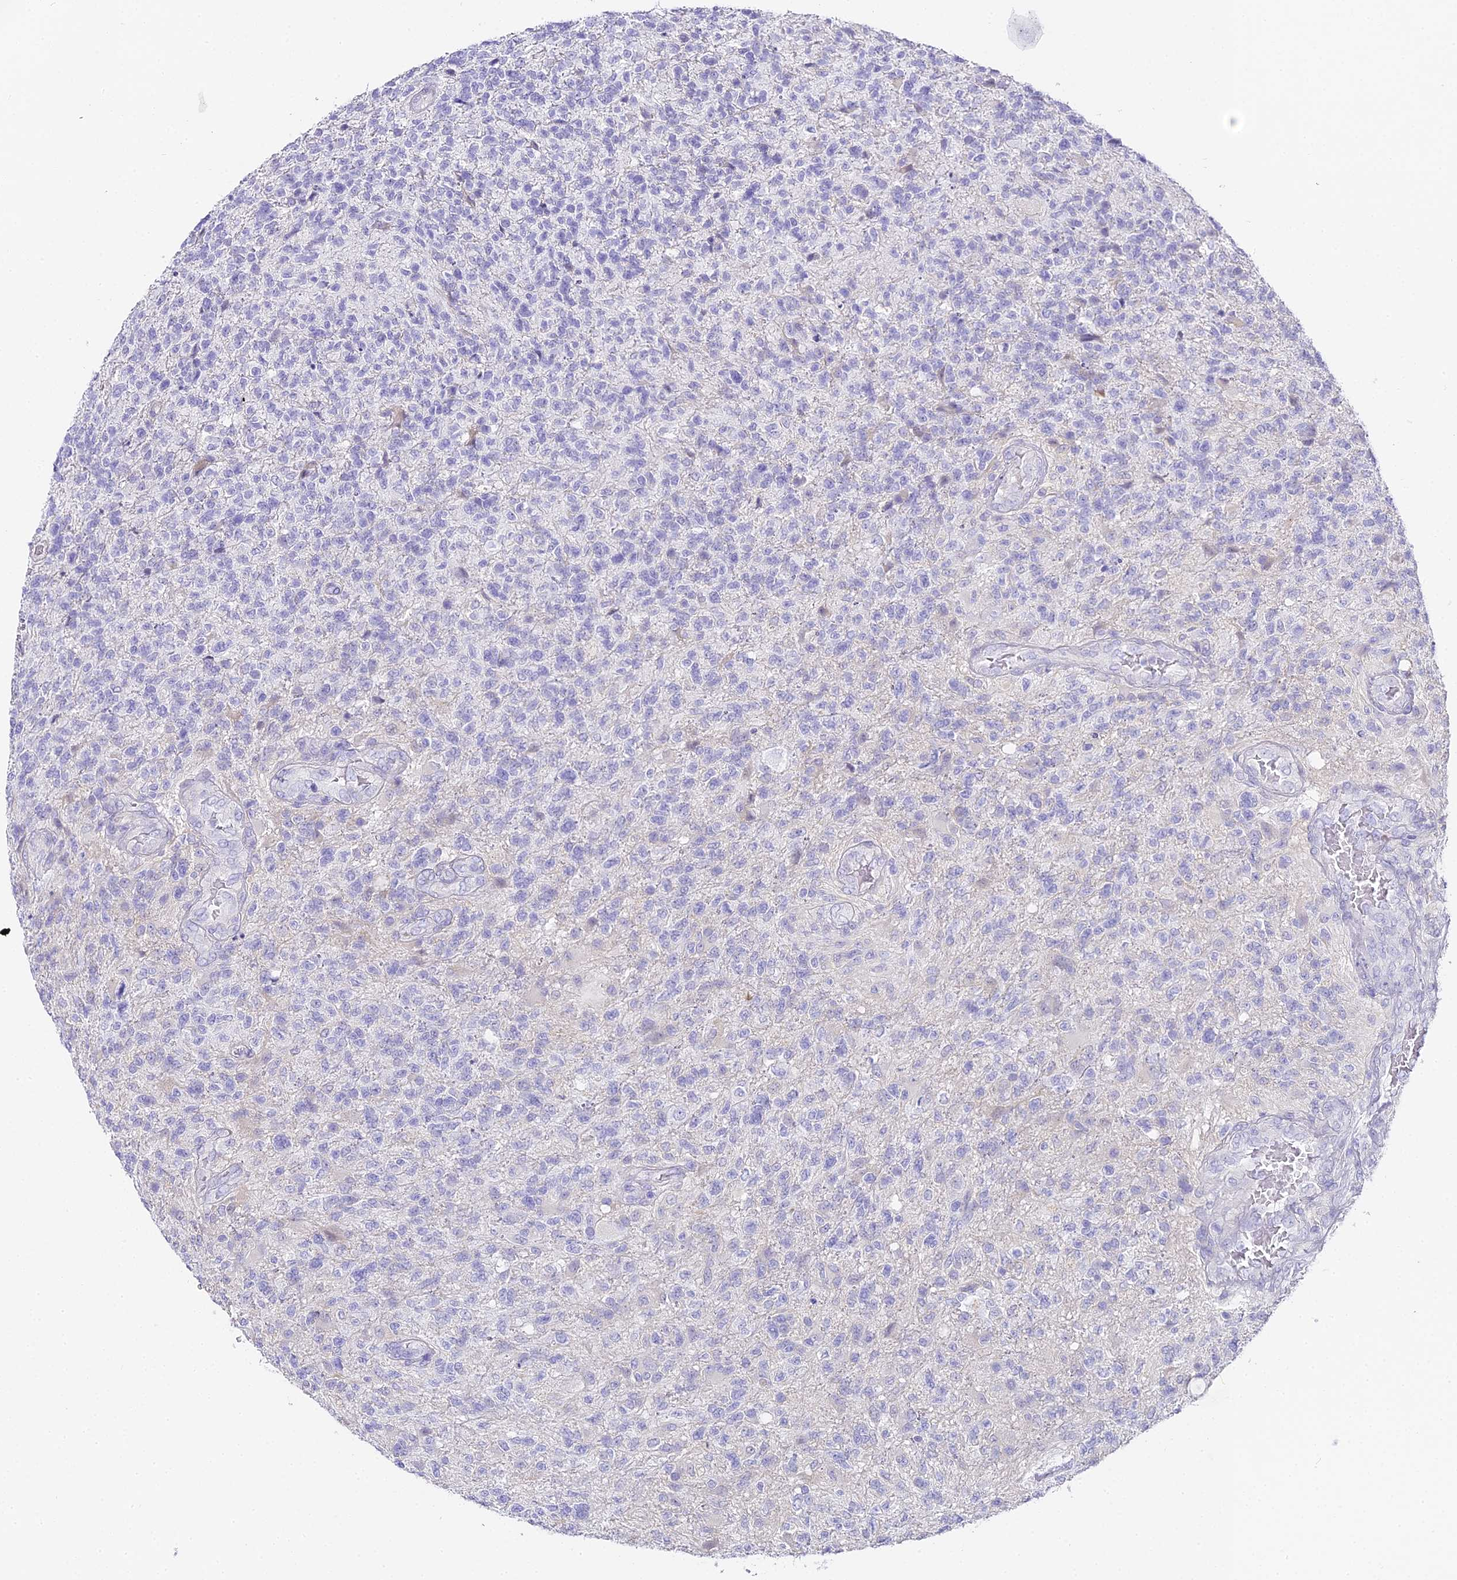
{"staining": {"intensity": "negative", "quantity": "none", "location": "none"}, "tissue": "glioma", "cell_type": "Tumor cells", "image_type": "cancer", "snomed": [{"axis": "morphology", "description": "Glioma, malignant, High grade"}, {"axis": "topography", "description": "Brain"}], "caption": "Immunohistochemistry (IHC) of human glioma demonstrates no expression in tumor cells.", "gene": "ABHD14A-ACY1", "patient": {"sex": "male", "age": 56}}